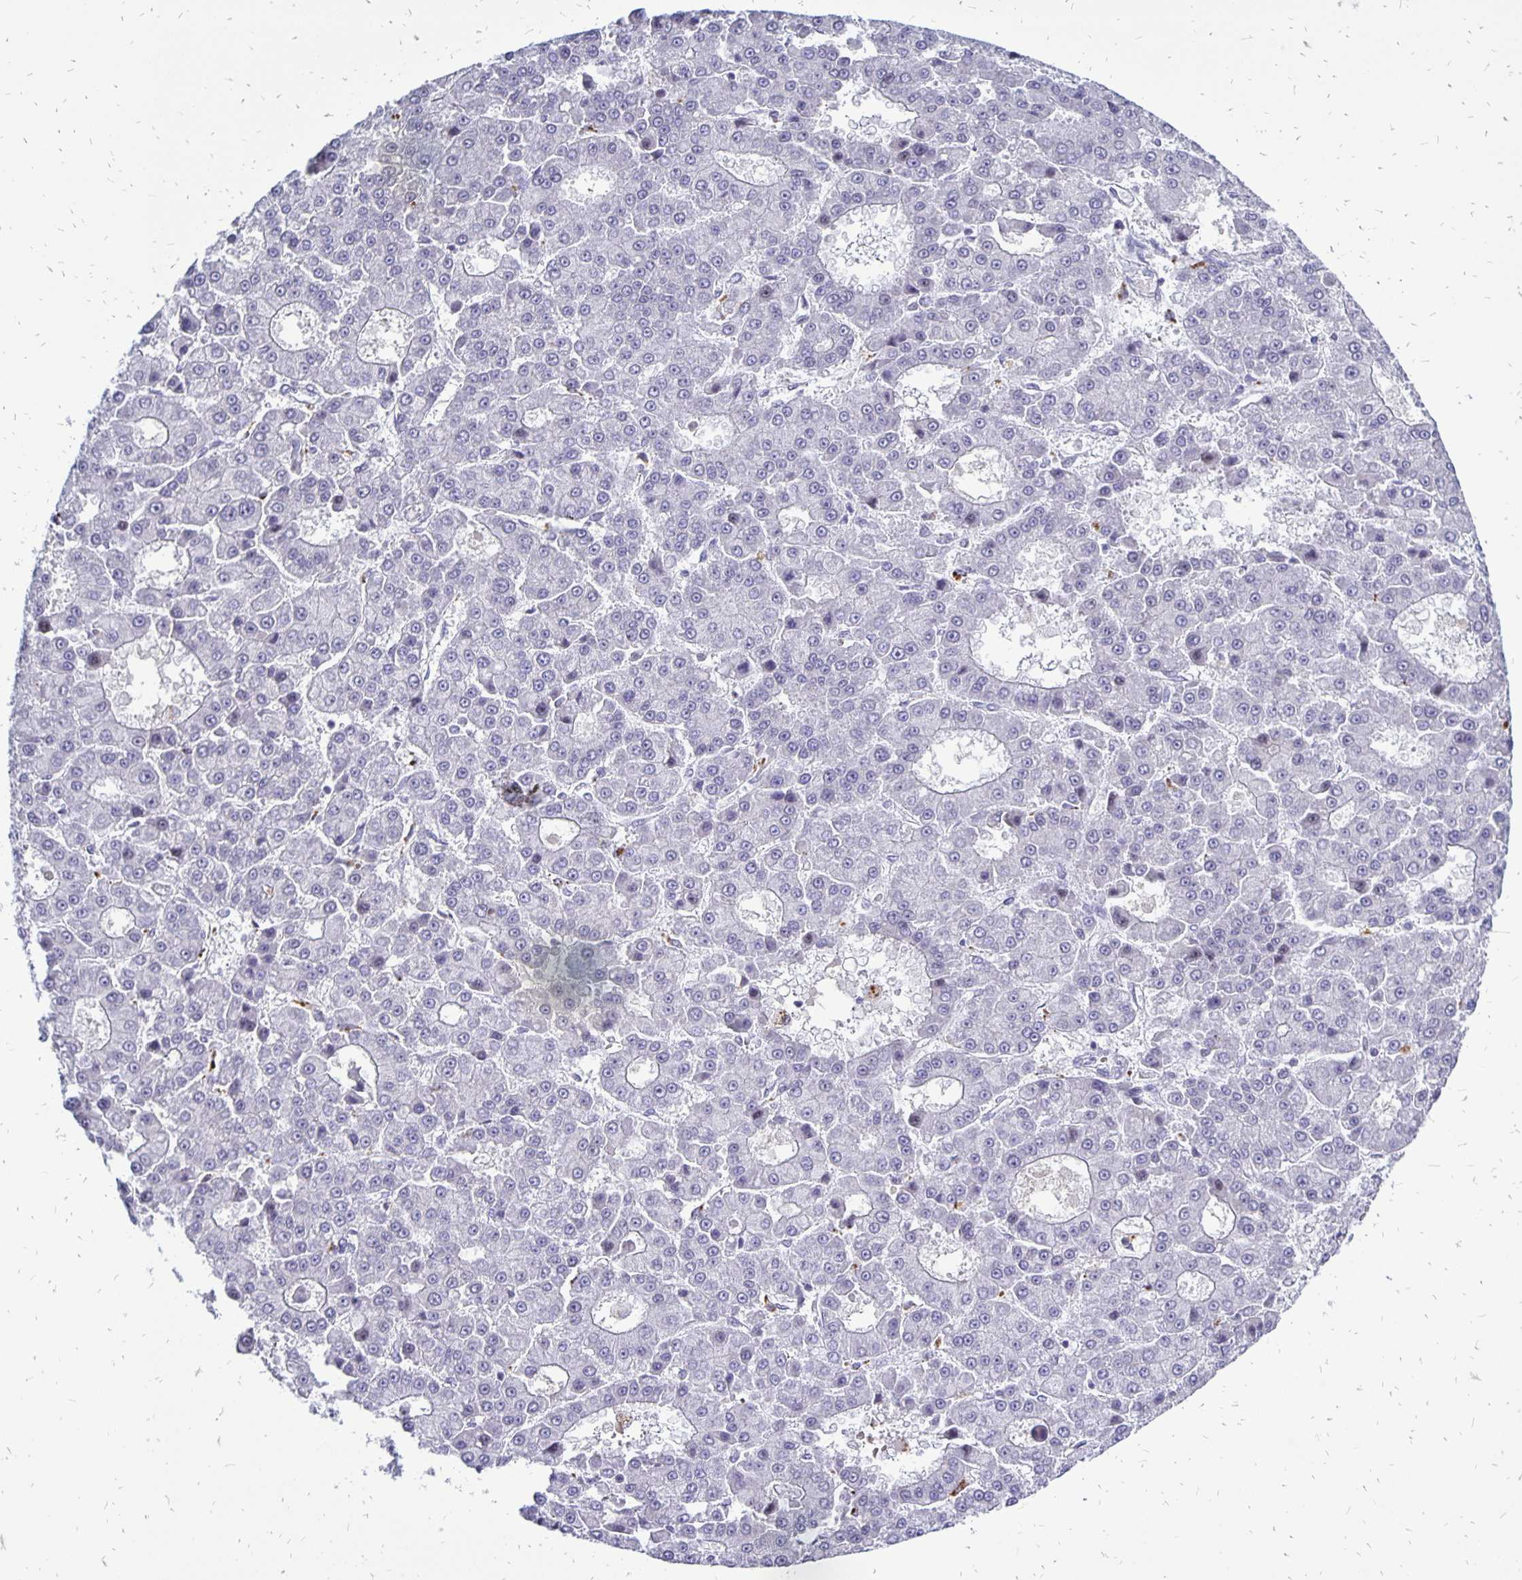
{"staining": {"intensity": "negative", "quantity": "none", "location": "none"}, "tissue": "liver cancer", "cell_type": "Tumor cells", "image_type": "cancer", "snomed": [{"axis": "morphology", "description": "Carcinoma, Hepatocellular, NOS"}, {"axis": "topography", "description": "Liver"}], "caption": "A photomicrograph of human hepatocellular carcinoma (liver) is negative for staining in tumor cells.", "gene": "DCK", "patient": {"sex": "male", "age": 70}}